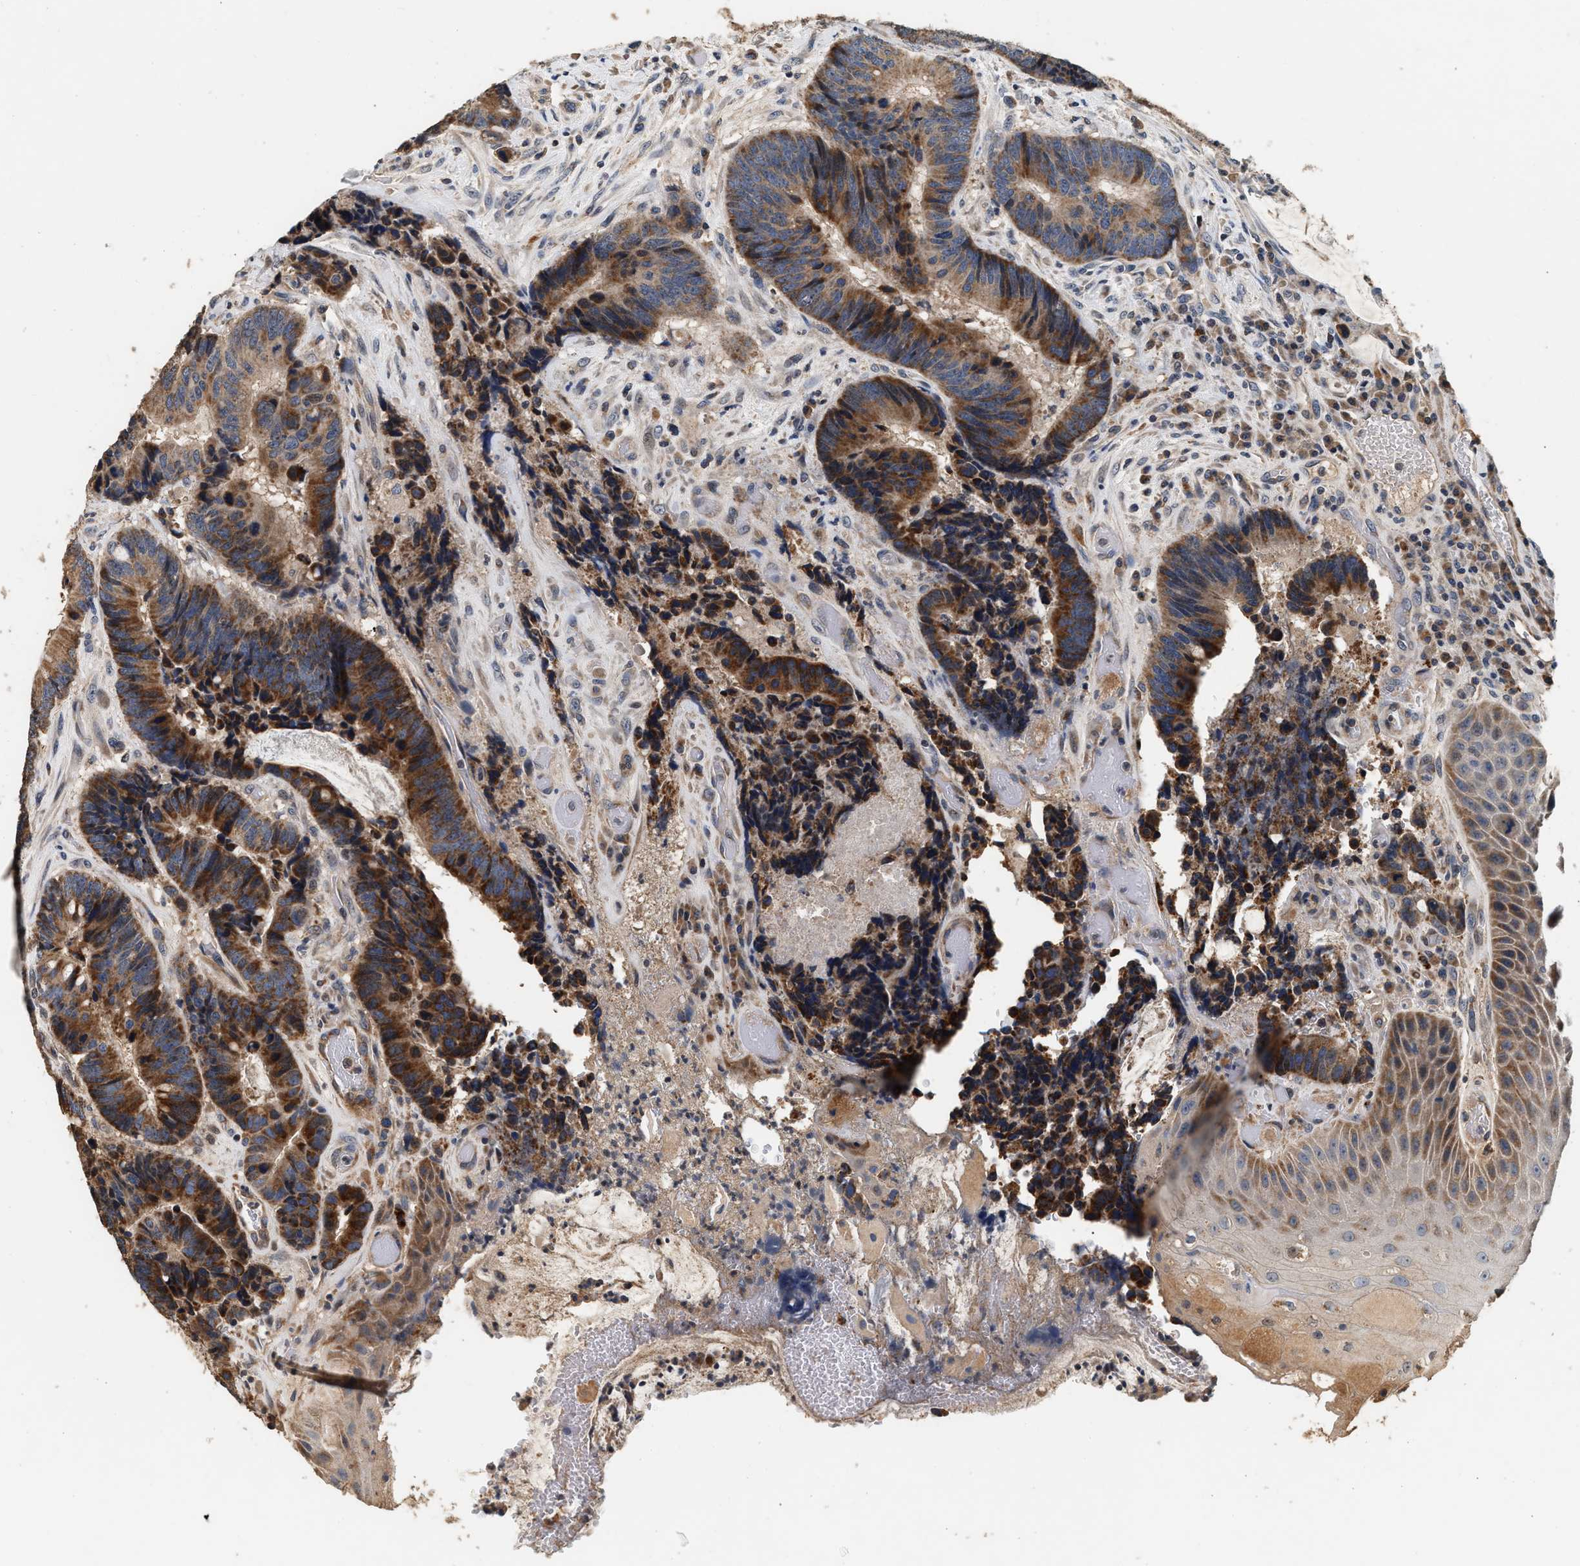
{"staining": {"intensity": "moderate", "quantity": ">75%", "location": "cytoplasmic/membranous"}, "tissue": "colorectal cancer", "cell_type": "Tumor cells", "image_type": "cancer", "snomed": [{"axis": "morphology", "description": "Adenocarcinoma, NOS"}, {"axis": "topography", "description": "Rectum"}, {"axis": "topography", "description": "Anal"}], "caption": "Brown immunohistochemical staining in human colorectal adenocarcinoma shows moderate cytoplasmic/membranous expression in approximately >75% of tumor cells. The staining is performed using DAB (3,3'-diaminobenzidine) brown chromogen to label protein expression. The nuclei are counter-stained blue using hematoxylin.", "gene": "PTGR3", "patient": {"sex": "female", "age": 89}}